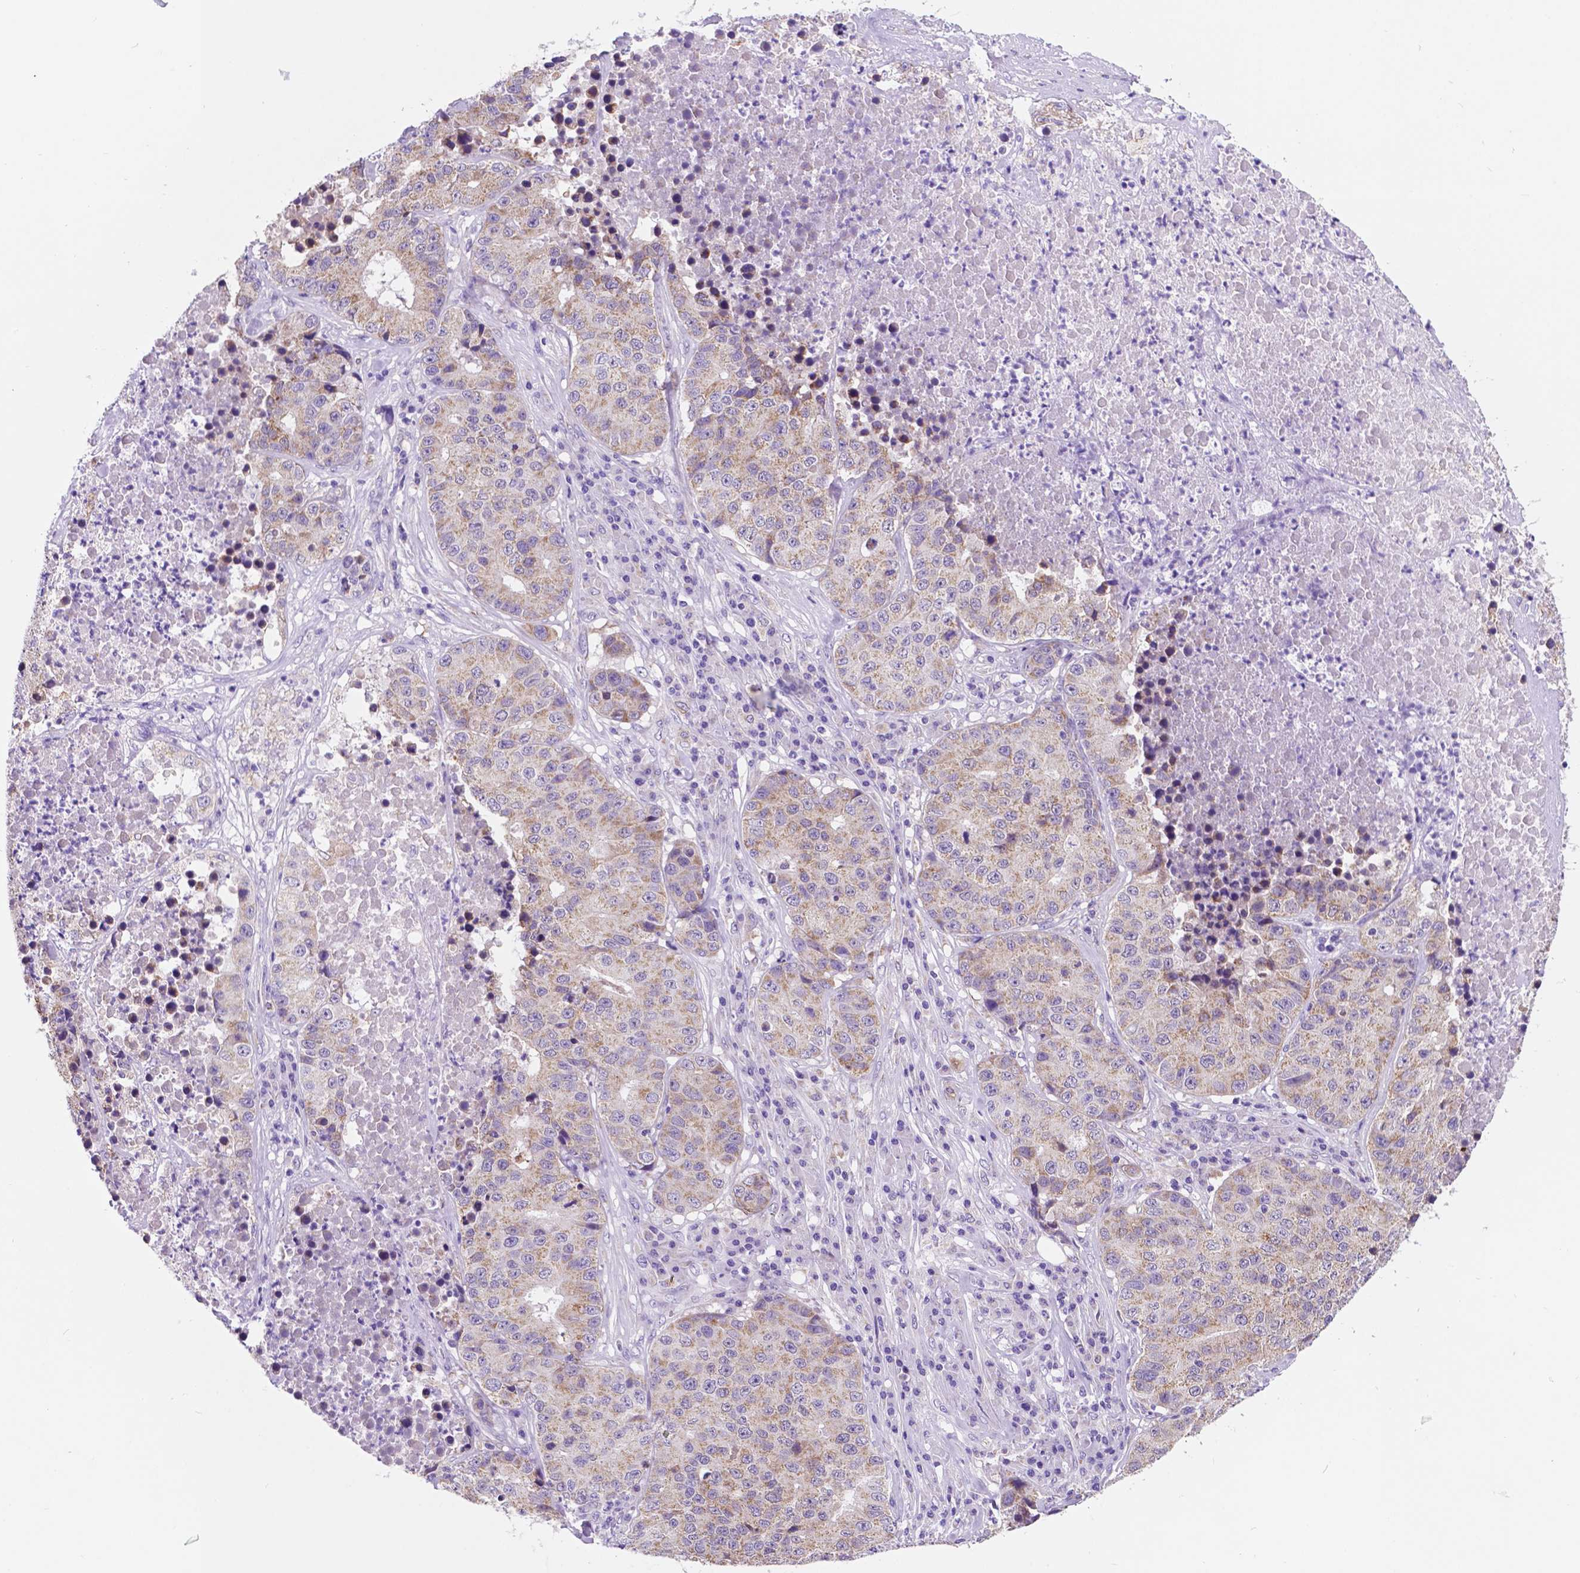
{"staining": {"intensity": "weak", "quantity": "25%-75%", "location": "cytoplasmic/membranous"}, "tissue": "stomach cancer", "cell_type": "Tumor cells", "image_type": "cancer", "snomed": [{"axis": "morphology", "description": "Adenocarcinoma, NOS"}, {"axis": "topography", "description": "Stomach"}], "caption": "Weak cytoplasmic/membranous positivity for a protein is present in about 25%-75% of tumor cells of stomach adenocarcinoma using immunohistochemistry (IHC).", "gene": "TRPV5", "patient": {"sex": "male", "age": 71}}